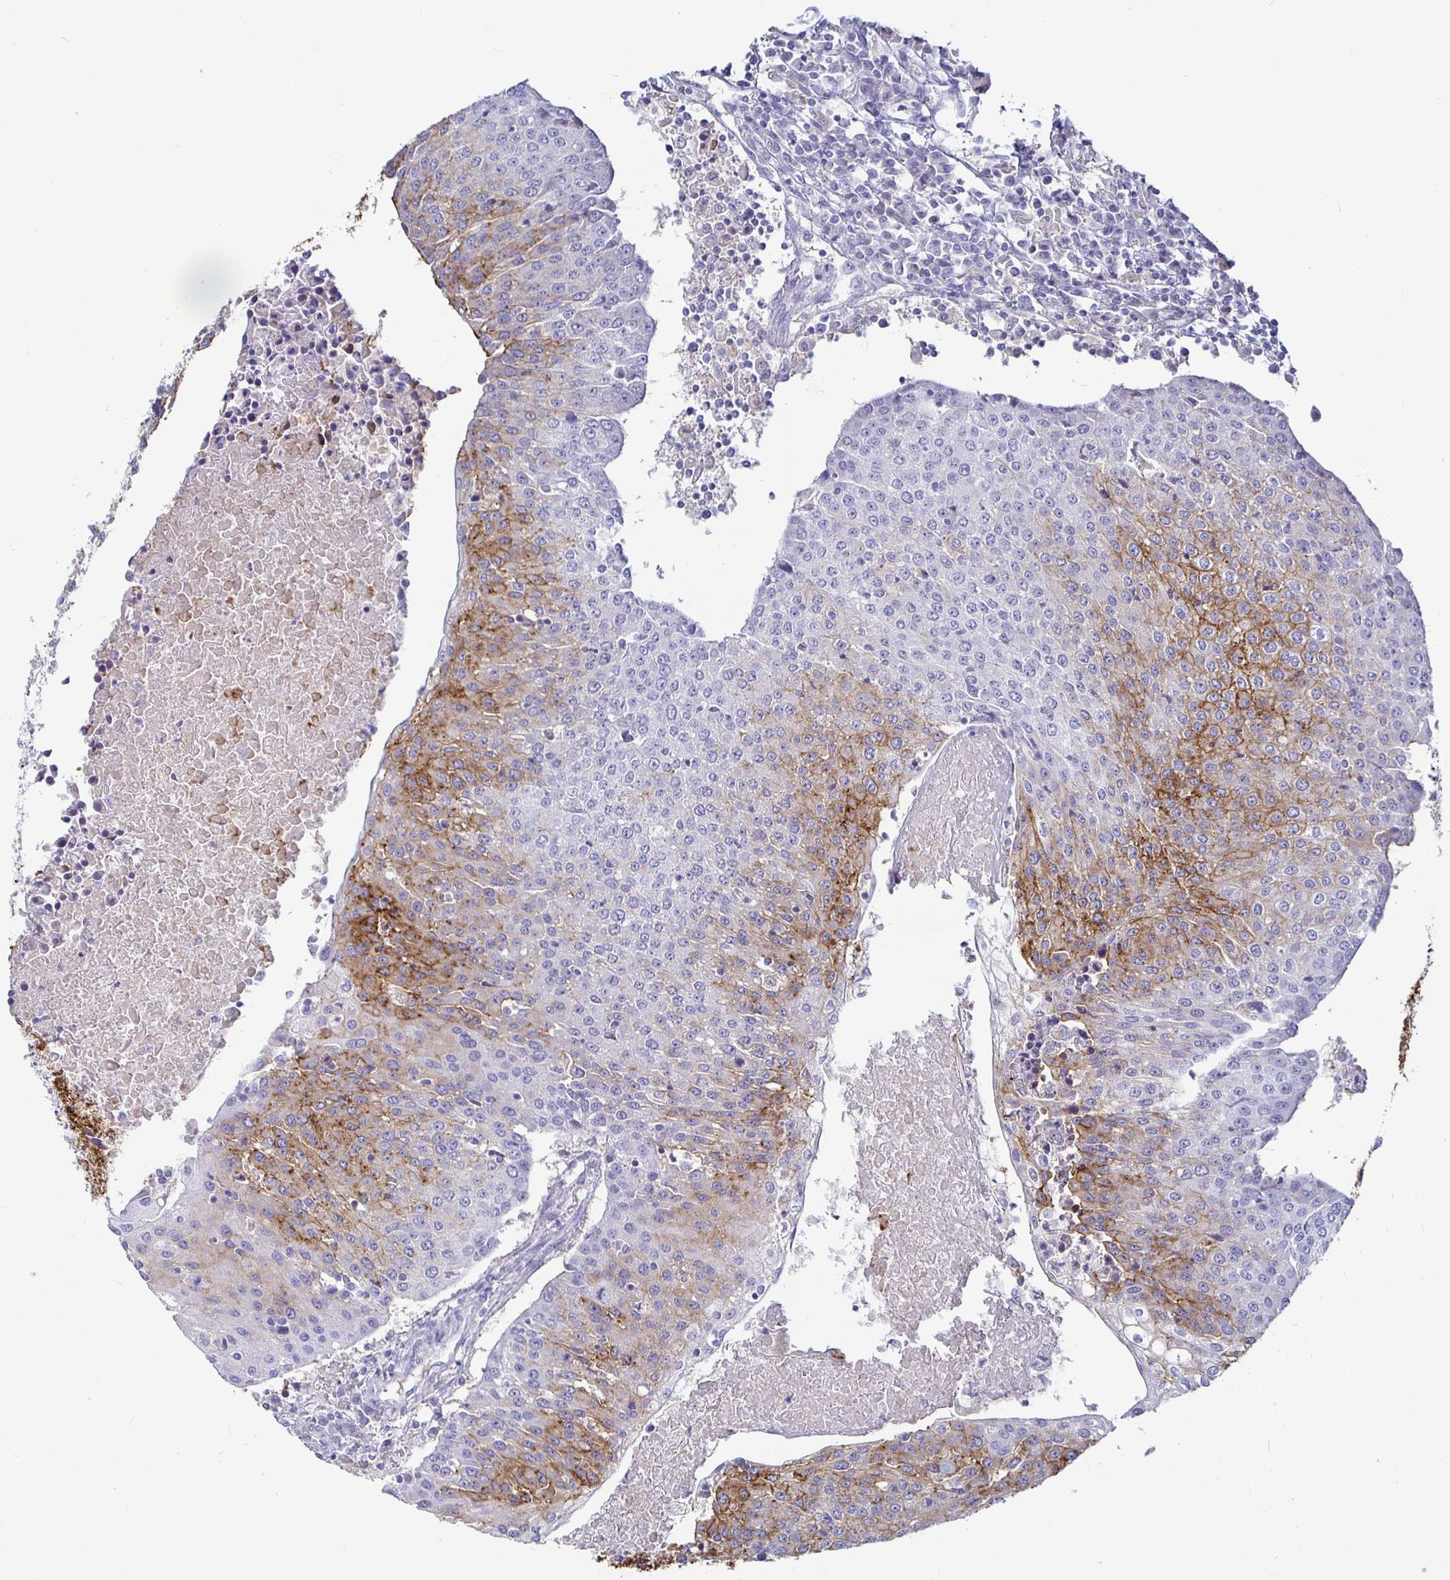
{"staining": {"intensity": "moderate", "quantity": "<25%", "location": "cytoplasmic/membranous"}, "tissue": "urothelial cancer", "cell_type": "Tumor cells", "image_type": "cancer", "snomed": [{"axis": "morphology", "description": "Urothelial carcinoma, High grade"}, {"axis": "topography", "description": "Urinary bladder"}], "caption": "Urothelial cancer was stained to show a protein in brown. There is low levels of moderate cytoplasmic/membranous positivity in about <25% of tumor cells. (DAB IHC with brightfield microscopy, high magnification).", "gene": "CA9", "patient": {"sex": "female", "age": 85}}